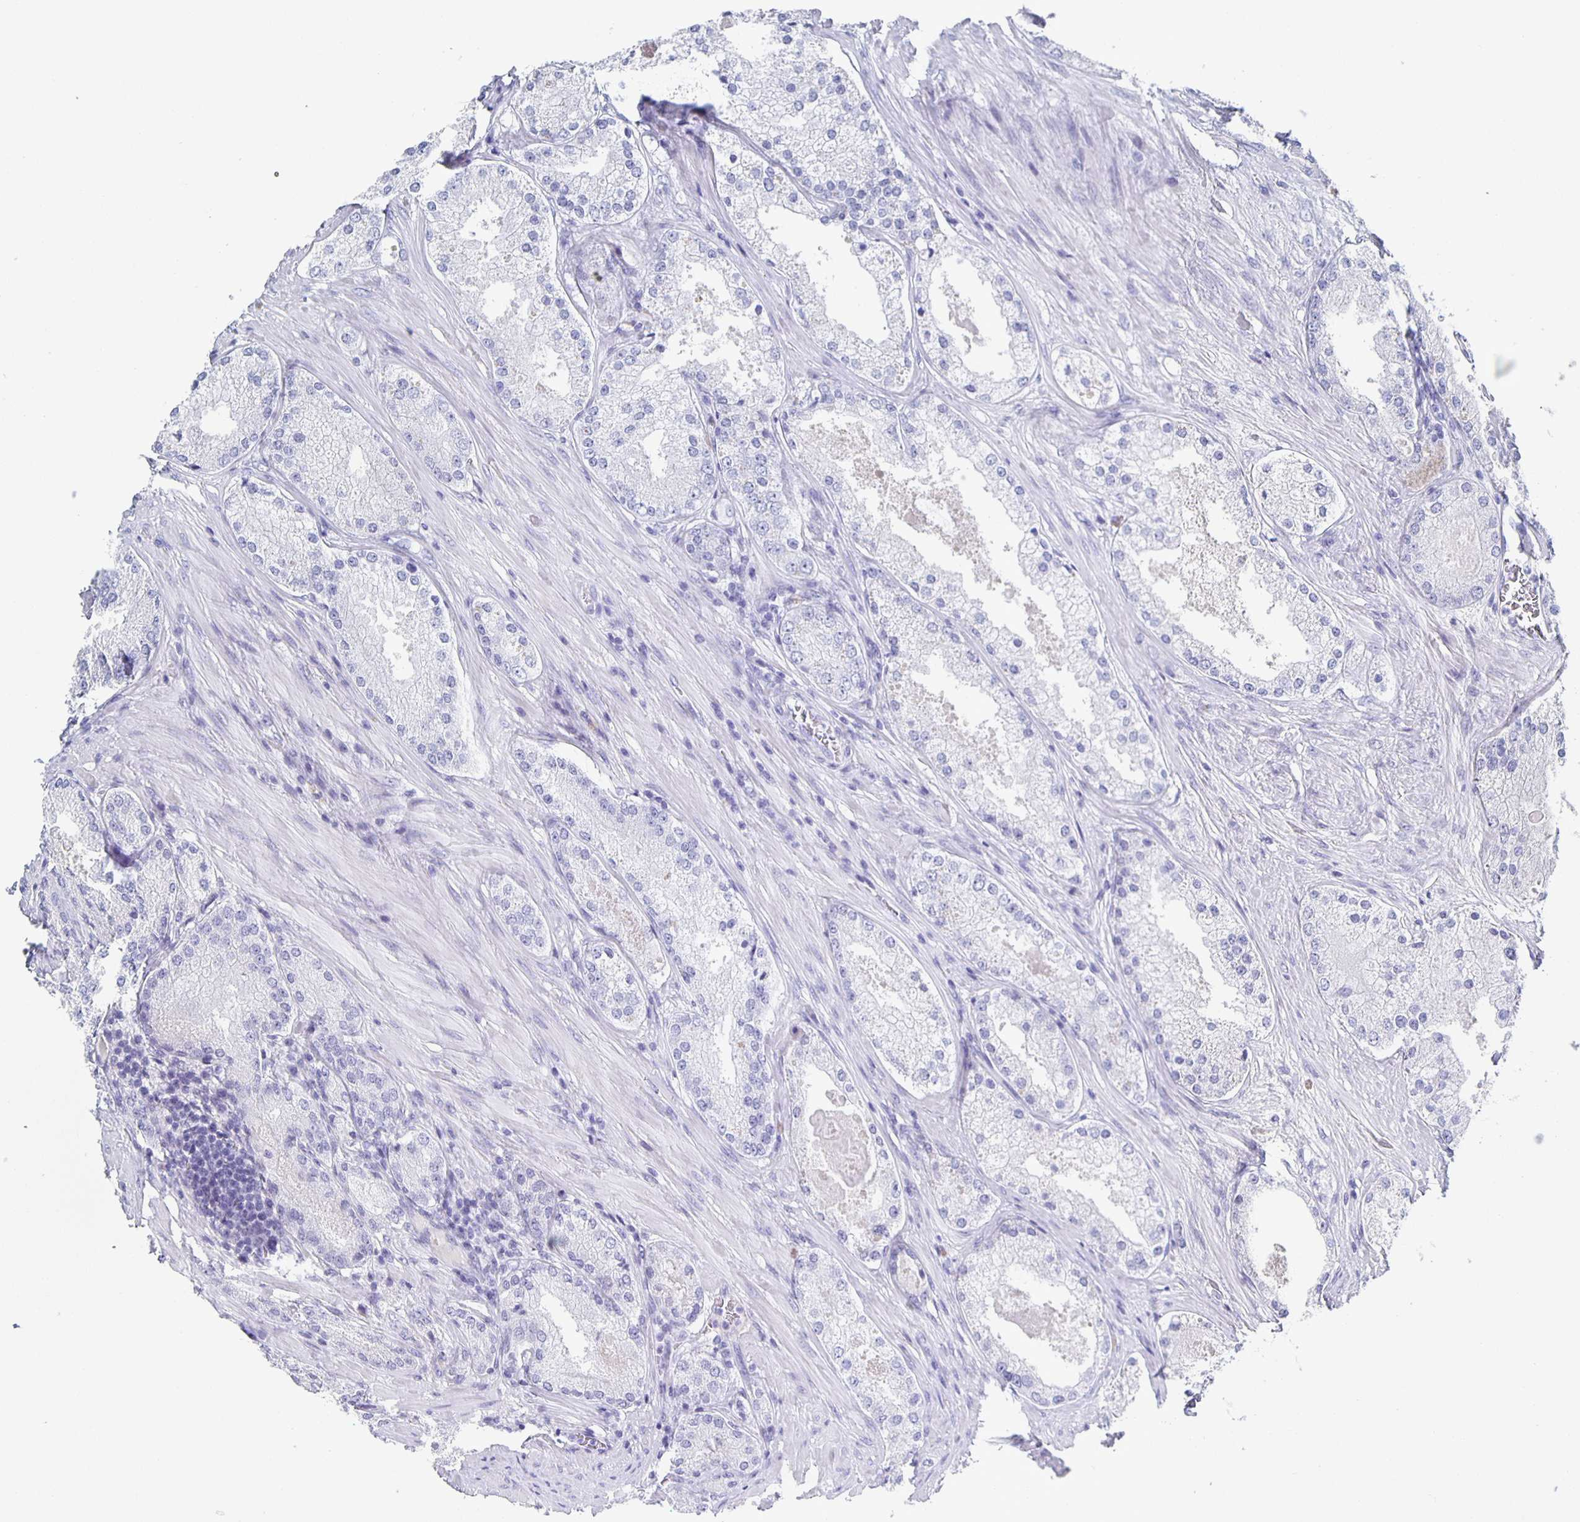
{"staining": {"intensity": "negative", "quantity": "none", "location": "none"}, "tissue": "prostate cancer", "cell_type": "Tumor cells", "image_type": "cancer", "snomed": [{"axis": "morphology", "description": "Adenocarcinoma, Low grade"}, {"axis": "topography", "description": "Prostate"}], "caption": "Prostate adenocarcinoma (low-grade) stained for a protein using immunohistochemistry demonstrates no positivity tumor cells.", "gene": "CCDC17", "patient": {"sex": "male", "age": 68}}